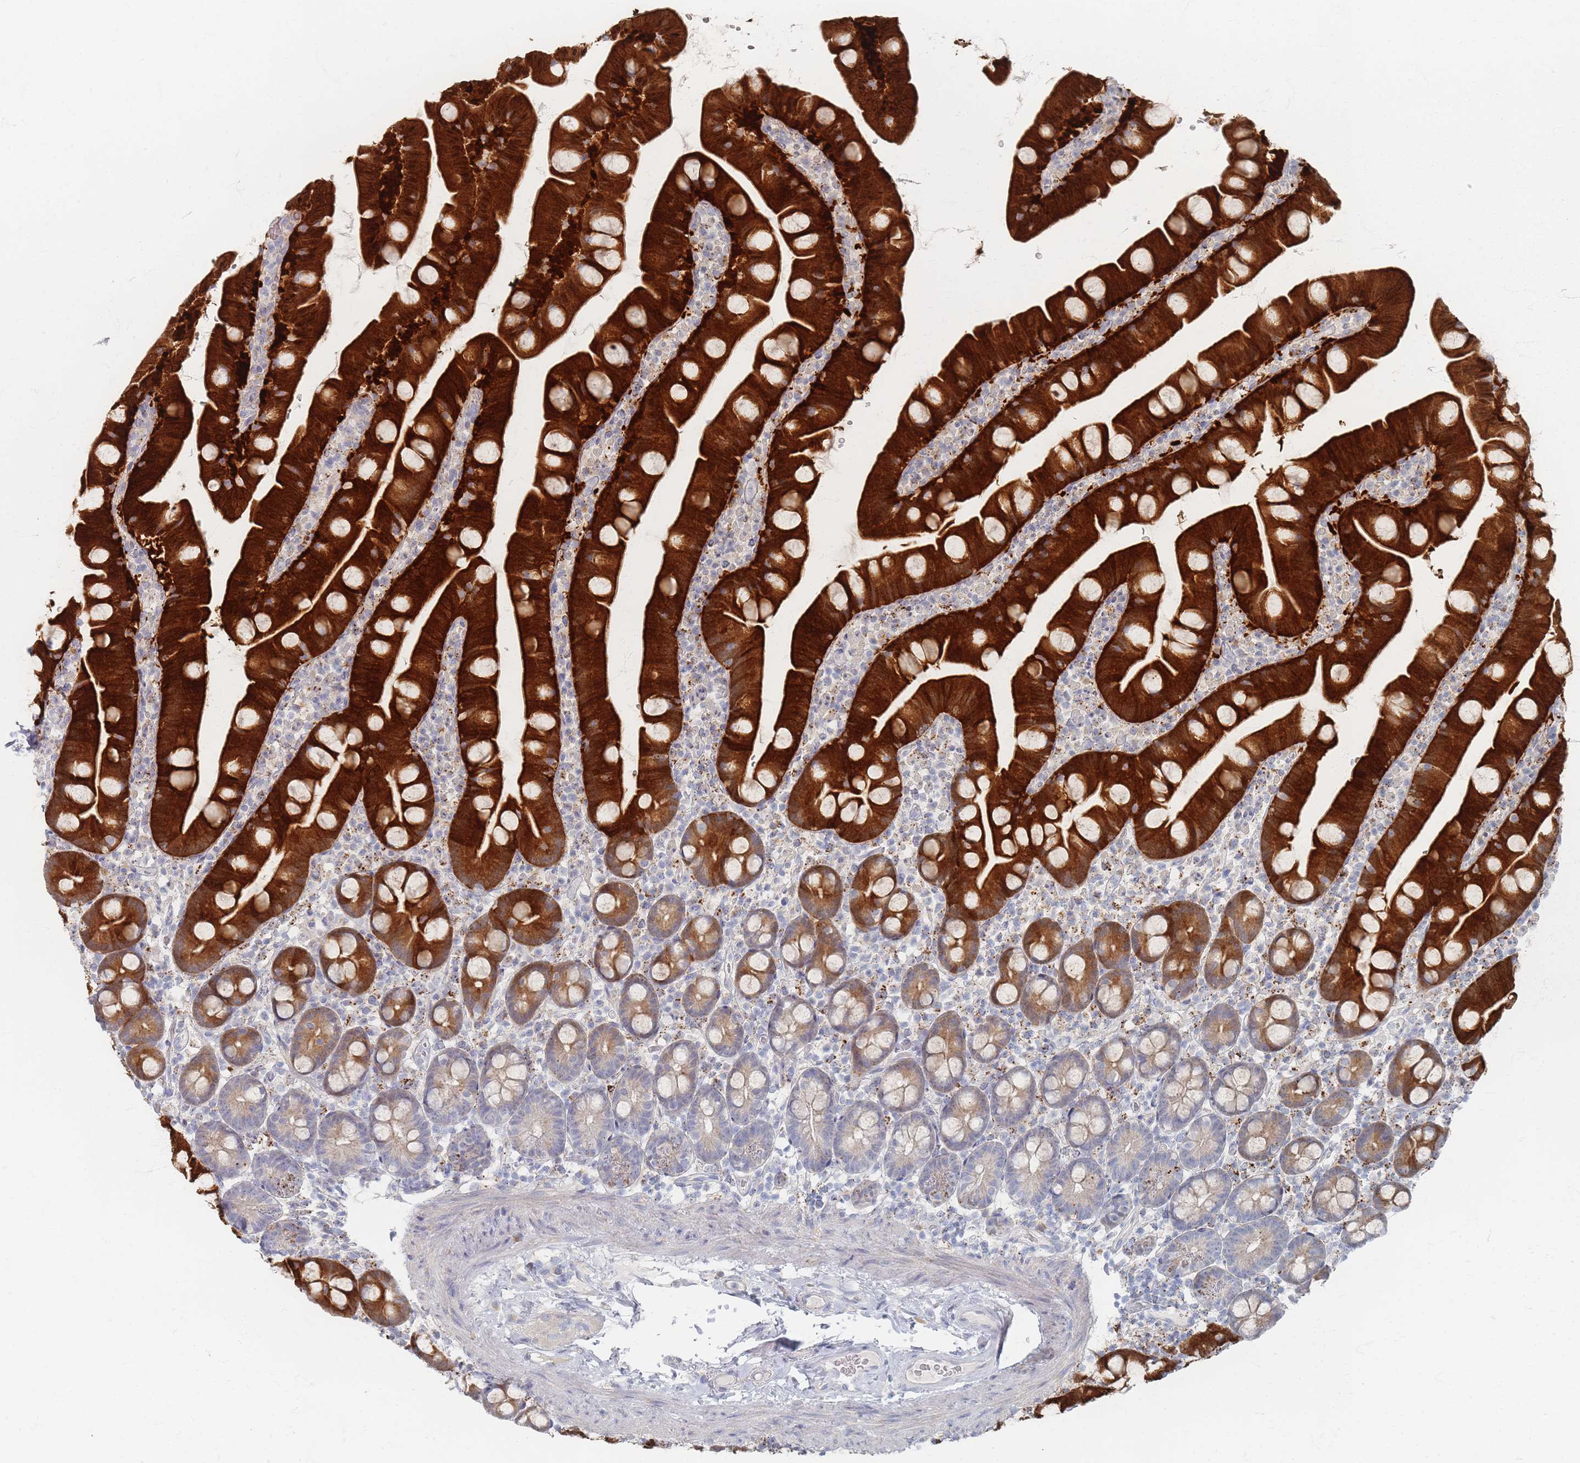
{"staining": {"intensity": "strong", "quantity": ">75%", "location": "cytoplasmic/membranous"}, "tissue": "small intestine", "cell_type": "Glandular cells", "image_type": "normal", "snomed": [{"axis": "morphology", "description": "Normal tissue, NOS"}, {"axis": "topography", "description": "Small intestine"}], "caption": "Benign small intestine shows strong cytoplasmic/membranous expression in about >75% of glandular cells, visualized by immunohistochemistry. (DAB = brown stain, brightfield microscopy at high magnification).", "gene": "ENSG00000251357", "patient": {"sex": "female", "age": 68}}